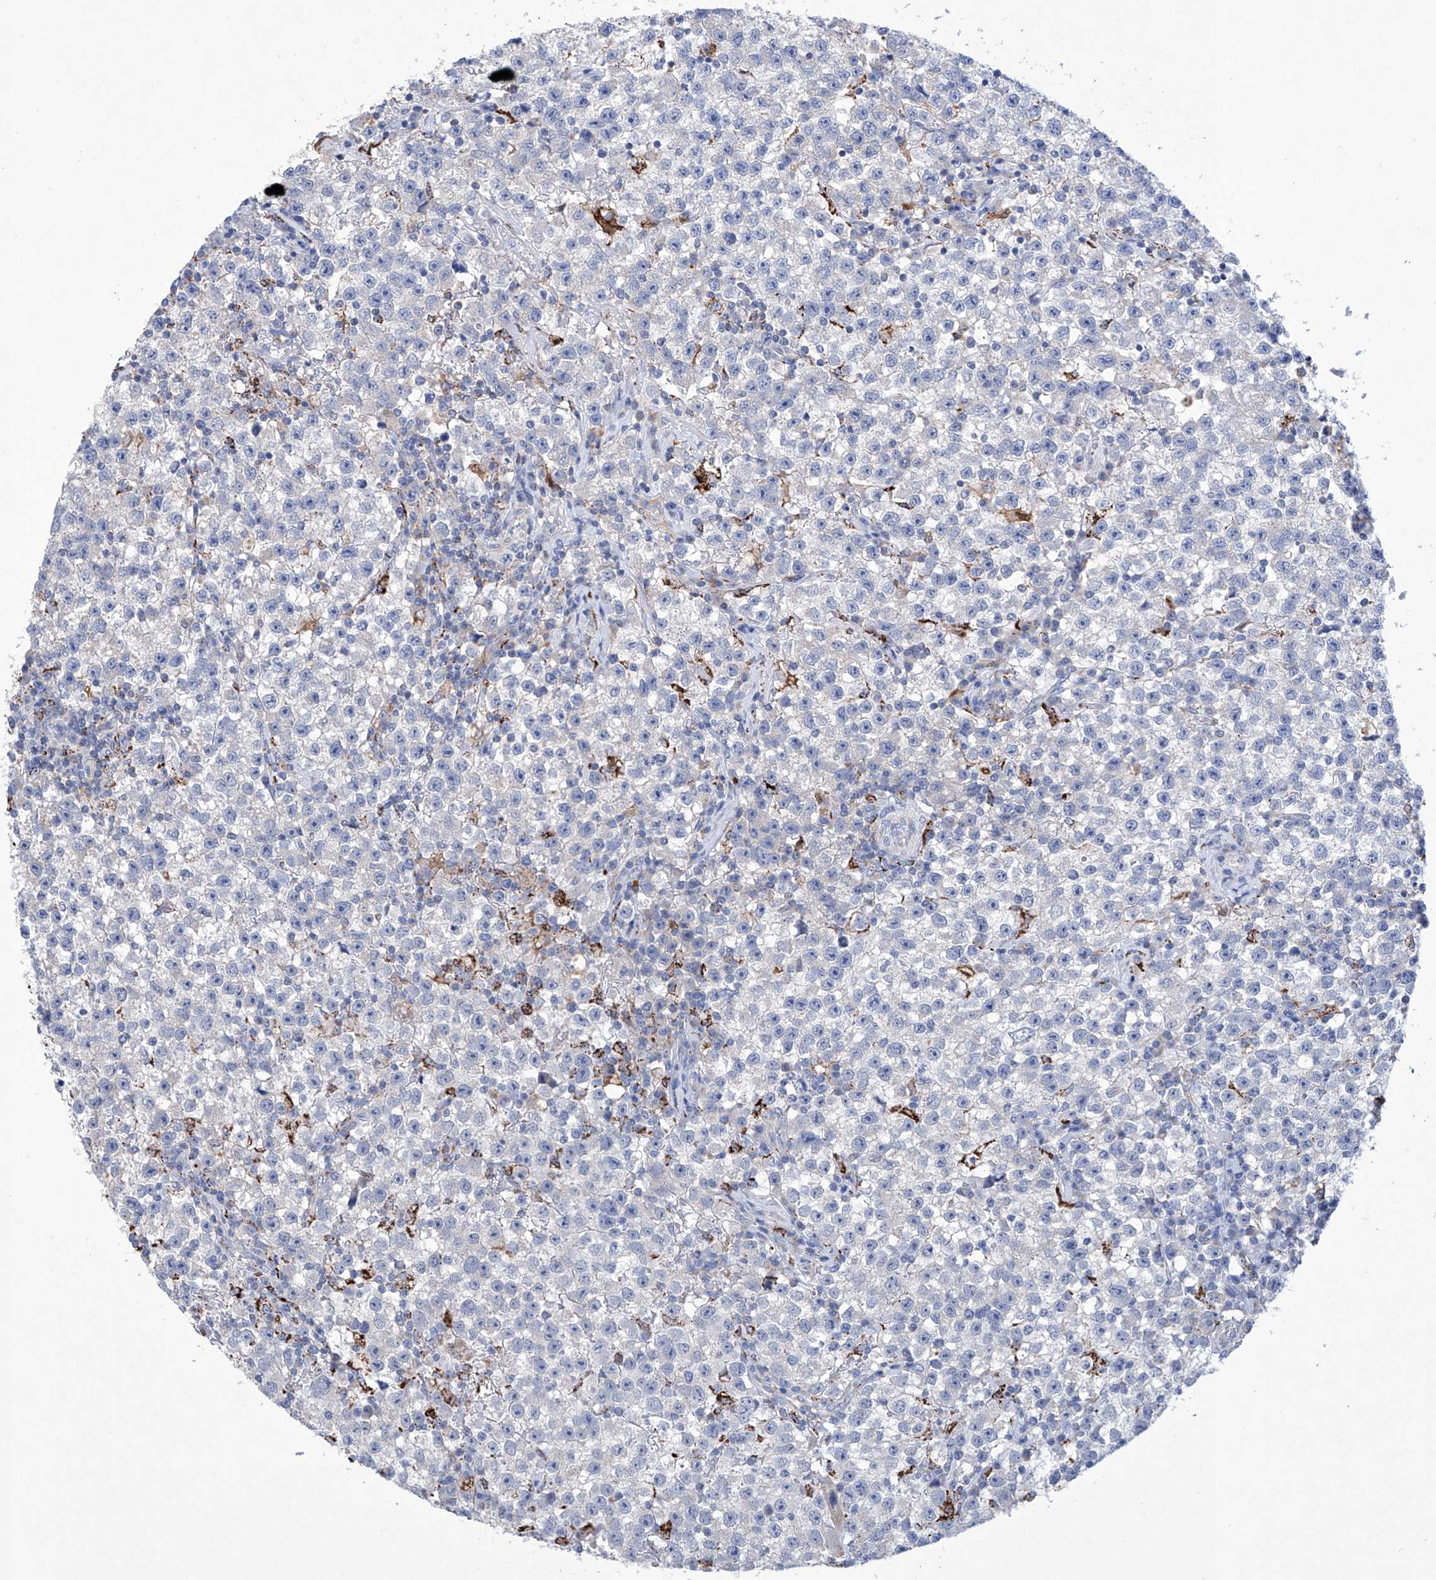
{"staining": {"intensity": "negative", "quantity": "none", "location": "none"}, "tissue": "testis cancer", "cell_type": "Tumor cells", "image_type": "cancer", "snomed": [{"axis": "morphology", "description": "Seminoma, NOS"}, {"axis": "topography", "description": "Testis"}], "caption": "A high-resolution micrograph shows immunohistochemistry (IHC) staining of testis seminoma, which shows no significant staining in tumor cells.", "gene": "NRROS", "patient": {"sex": "male", "age": 22}}